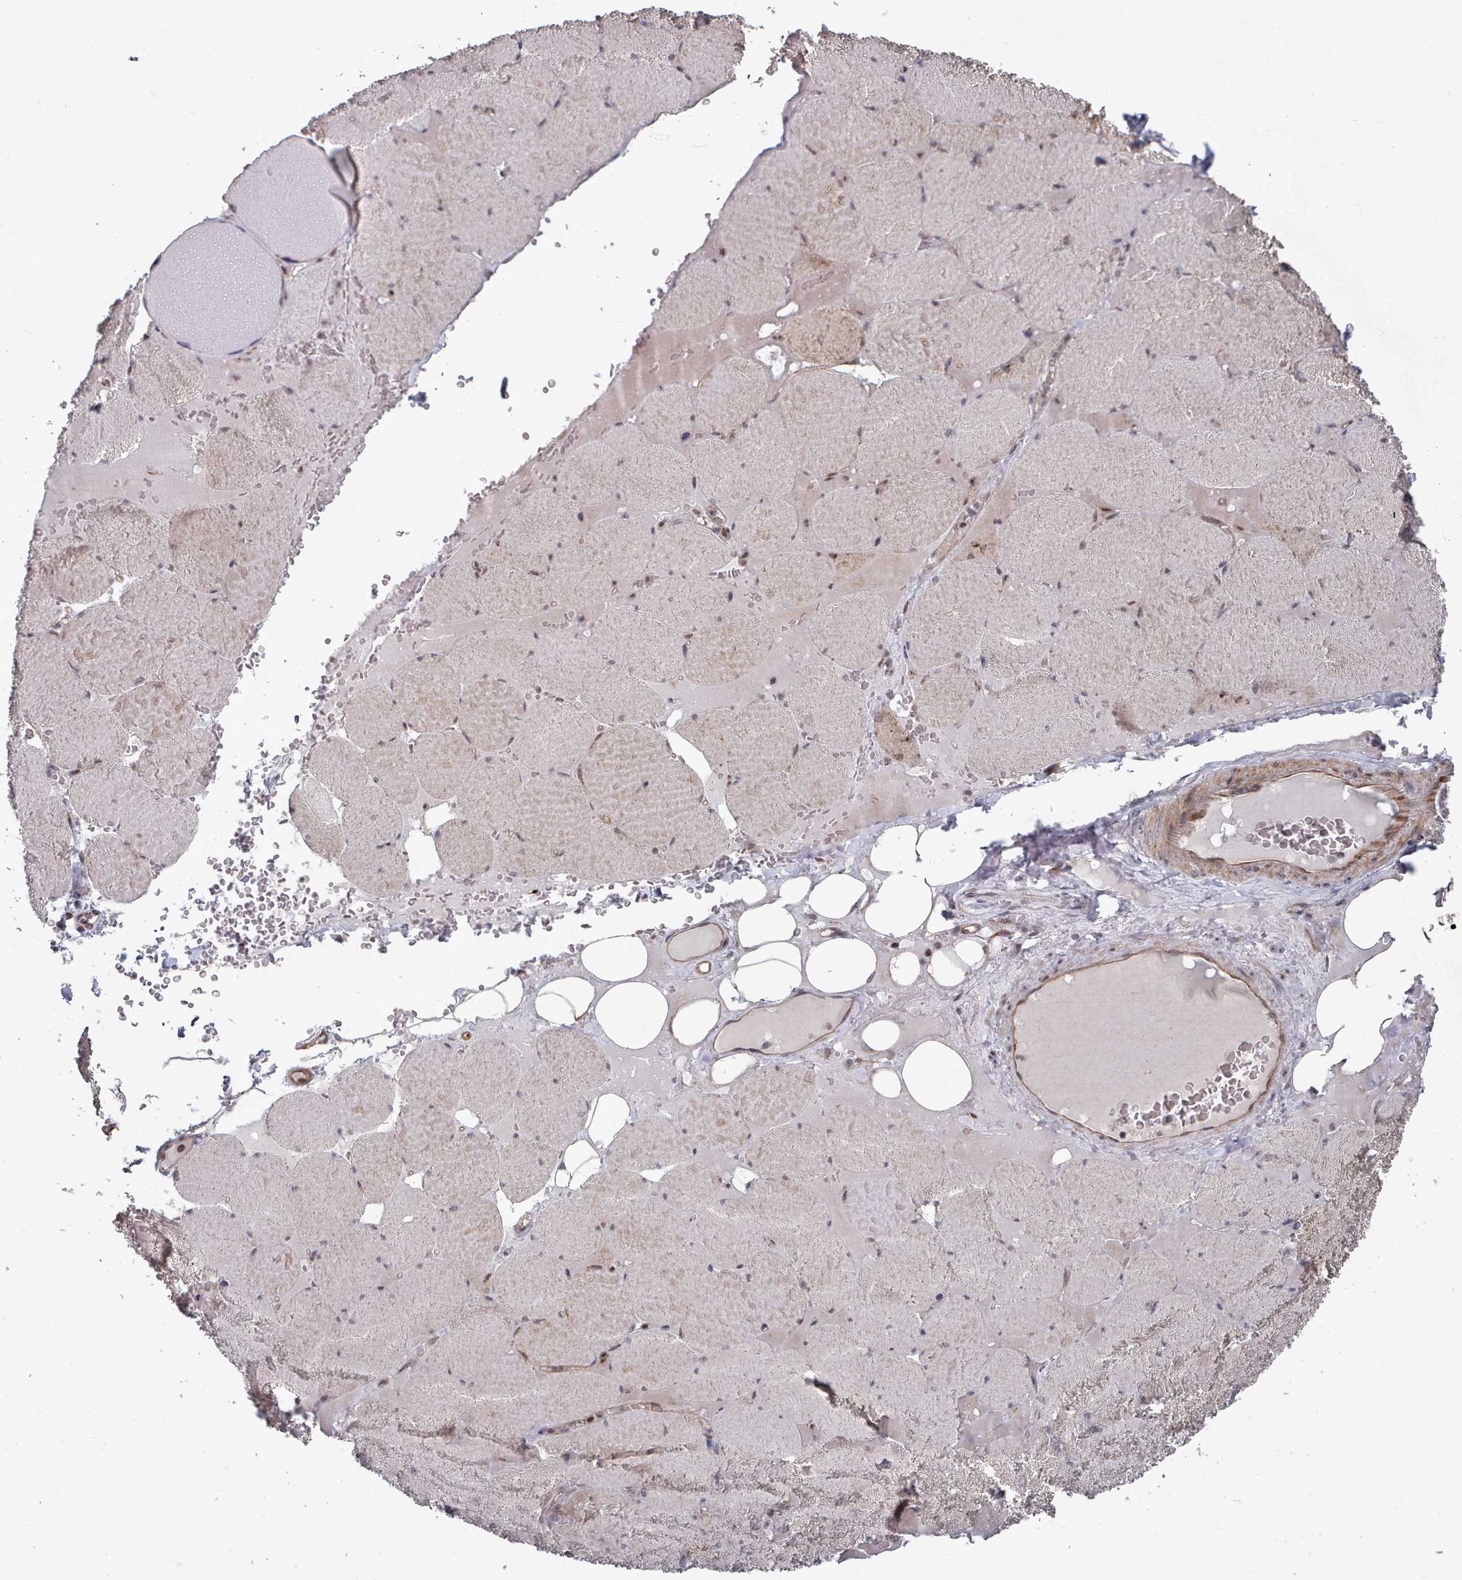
{"staining": {"intensity": "weak", "quantity": "<25%", "location": "cytoplasmic/membranous"}, "tissue": "skeletal muscle", "cell_type": "Myocytes", "image_type": "normal", "snomed": [{"axis": "morphology", "description": "Normal tissue, NOS"}, {"axis": "topography", "description": "Skeletal muscle"}, {"axis": "topography", "description": "Head-Neck"}], "caption": "An immunohistochemistry (IHC) photomicrograph of unremarkable skeletal muscle is shown. There is no staining in myocytes of skeletal muscle. (DAB (3,3'-diaminobenzidine) immunohistochemistry (IHC) with hematoxylin counter stain).", "gene": "CPSF4", "patient": {"sex": "male", "age": 66}}